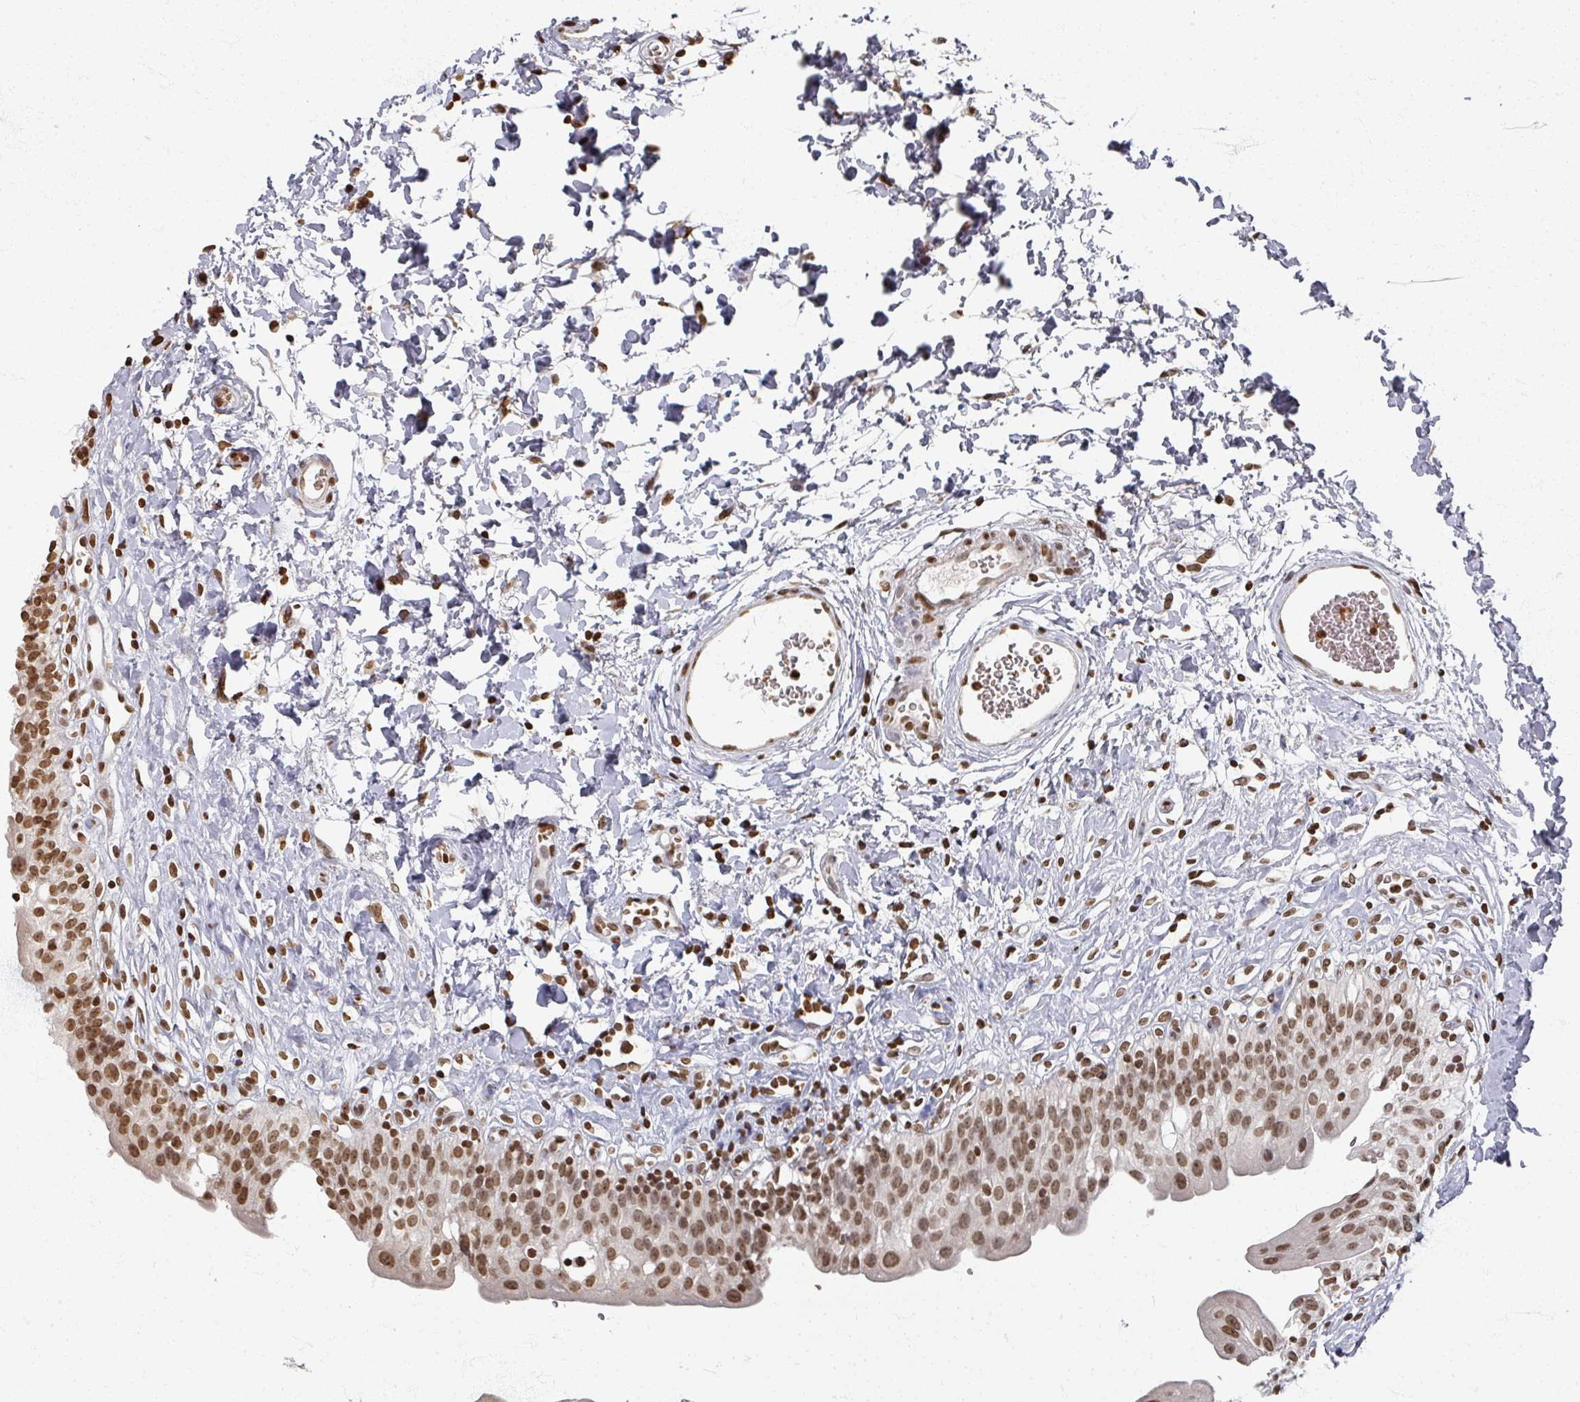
{"staining": {"intensity": "strong", "quantity": ">75%", "location": "nuclear"}, "tissue": "urinary bladder", "cell_type": "Urothelial cells", "image_type": "normal", "snomed": [{"axis": "morphology", "description": "Normal tissue, NOS"}, {"axis": "topography", "description": "Urinary bladder"}], "caption": "IHC photomicrograph of unremarkable urinary bladder: urinary bladder stained using immunohistochemistry (IHC) reveals high levels of strong protein expression localized specifically in the nuclear of urothelial cells, appearing as a nuclear brown color.", "gene": "DCUN1D5", "patient": {"sex": "male", "age": 51}}